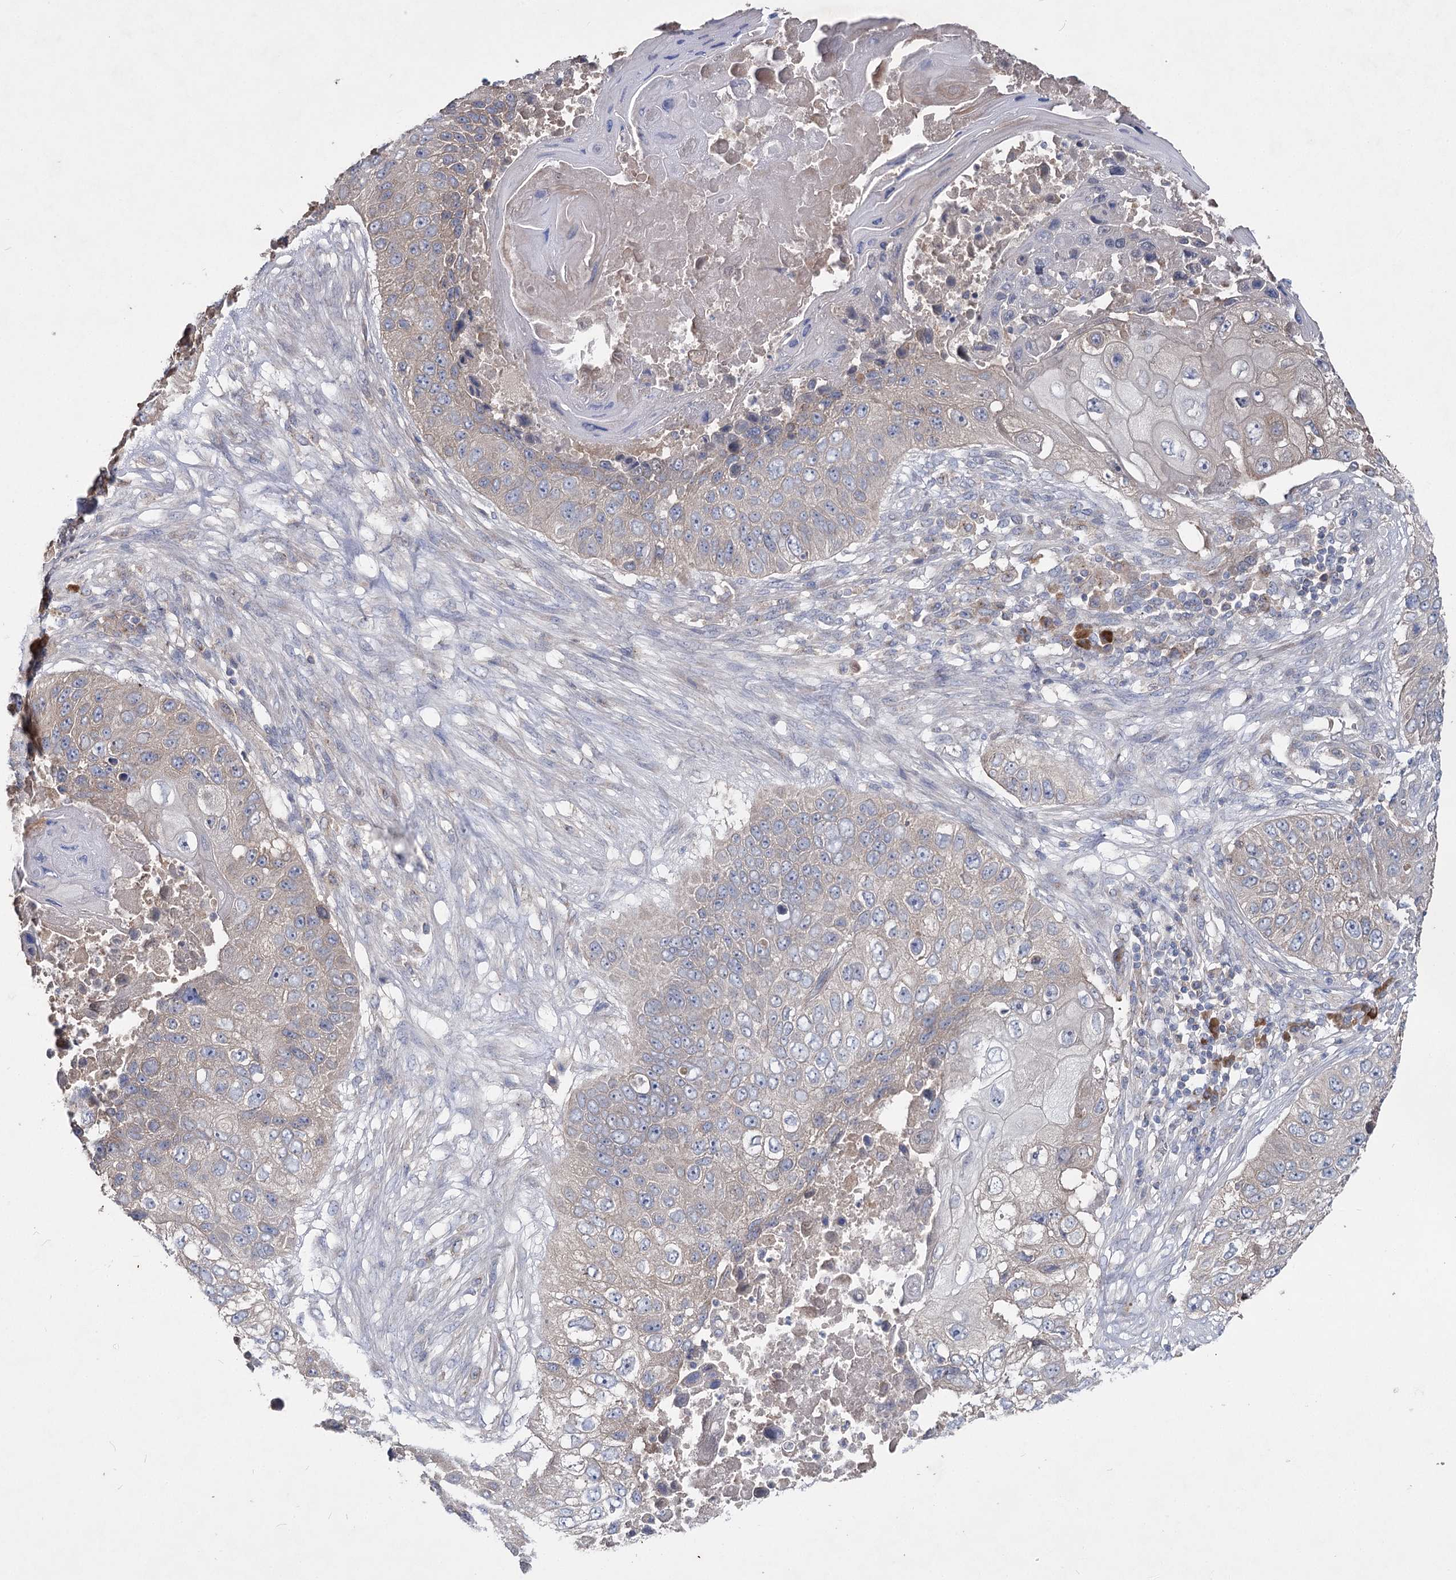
{"staining": {"intensity": "weak", "quantity": "25%-75%", "location": "cytoplasmic/membranous"}, "tissue": "lung cancer", "cell_type": "Tumor cells", "image_type": "cancer", "snomed": [{"axis": "morphology", "description": "Squamous cell carcinoma, NOS"}, {"axis": "topography", "description": "Lung"}], "caption": "Protein expression analysis of human lung cancer reveals weak cytoplasmic/membranous staining in approximately 25%-75% of tumor cells.", "gene": "IL1RAP", "patient": {"sex": "male", "age": 61}}